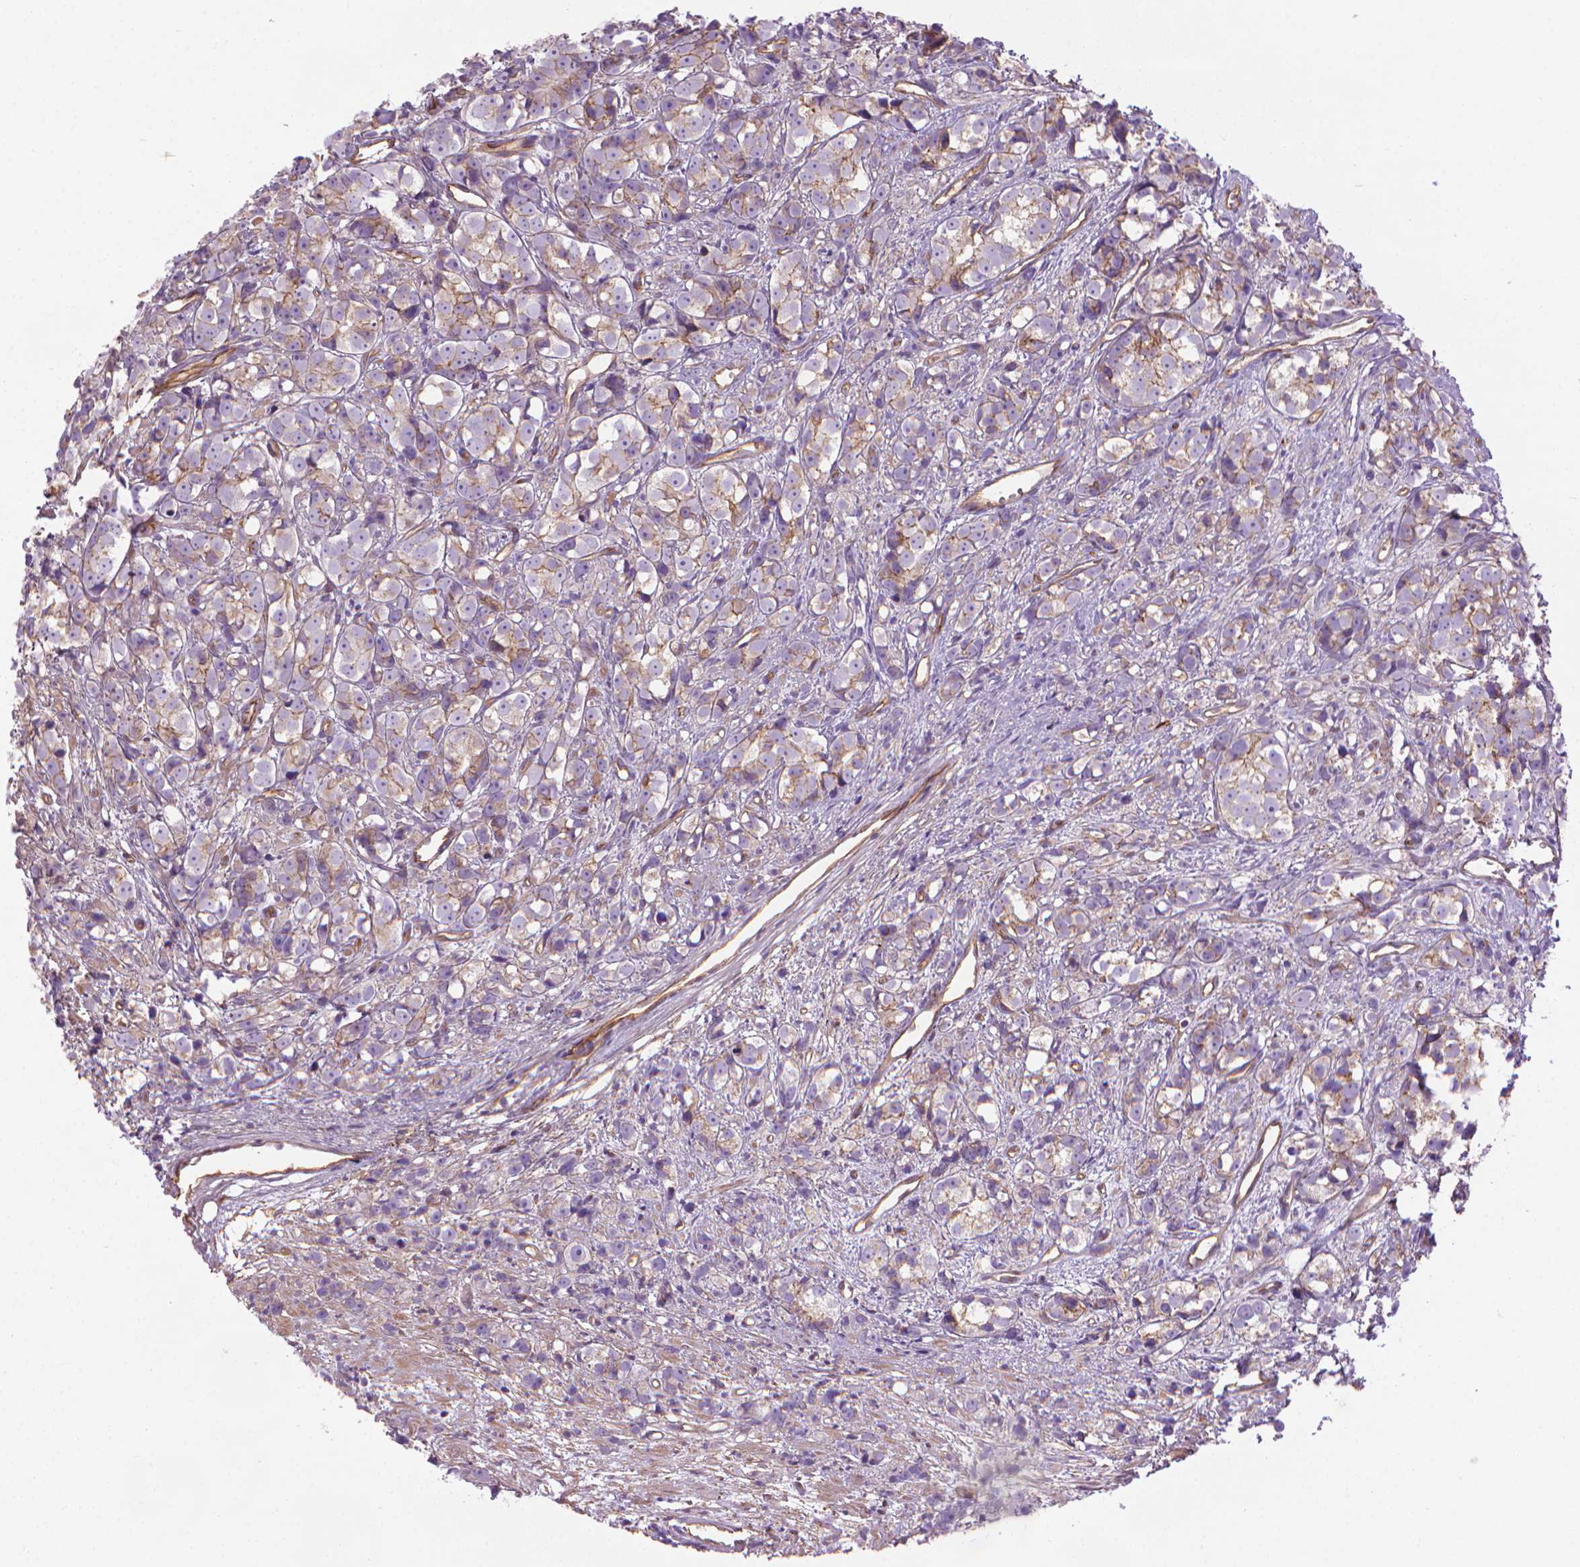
{"staining": {"intensity": "weak", "quantity": "25%-75%", "location": "cytoplasmic/membranous"}, "tissue": "prostate cancer", "cell_type": "Tumor cells", "image_type": "cancer", "snomed": [{"axis": "morphology", "description": "Adenocarcinoma, High grade"}, {"axis": "topography", "description": "Prostate"}], "caption": "Tumor cells exhibit low levels of weak cytoplasmic/membranous expression in about 25%-75% of cells in human prostate cancer. The staining was performed using DAB, with brown indicating positive protein expression. Nuclei are stained blue with hematoxylin.", "gene": "TENT5A", "patient": {"sex": "male", "age": 77}}